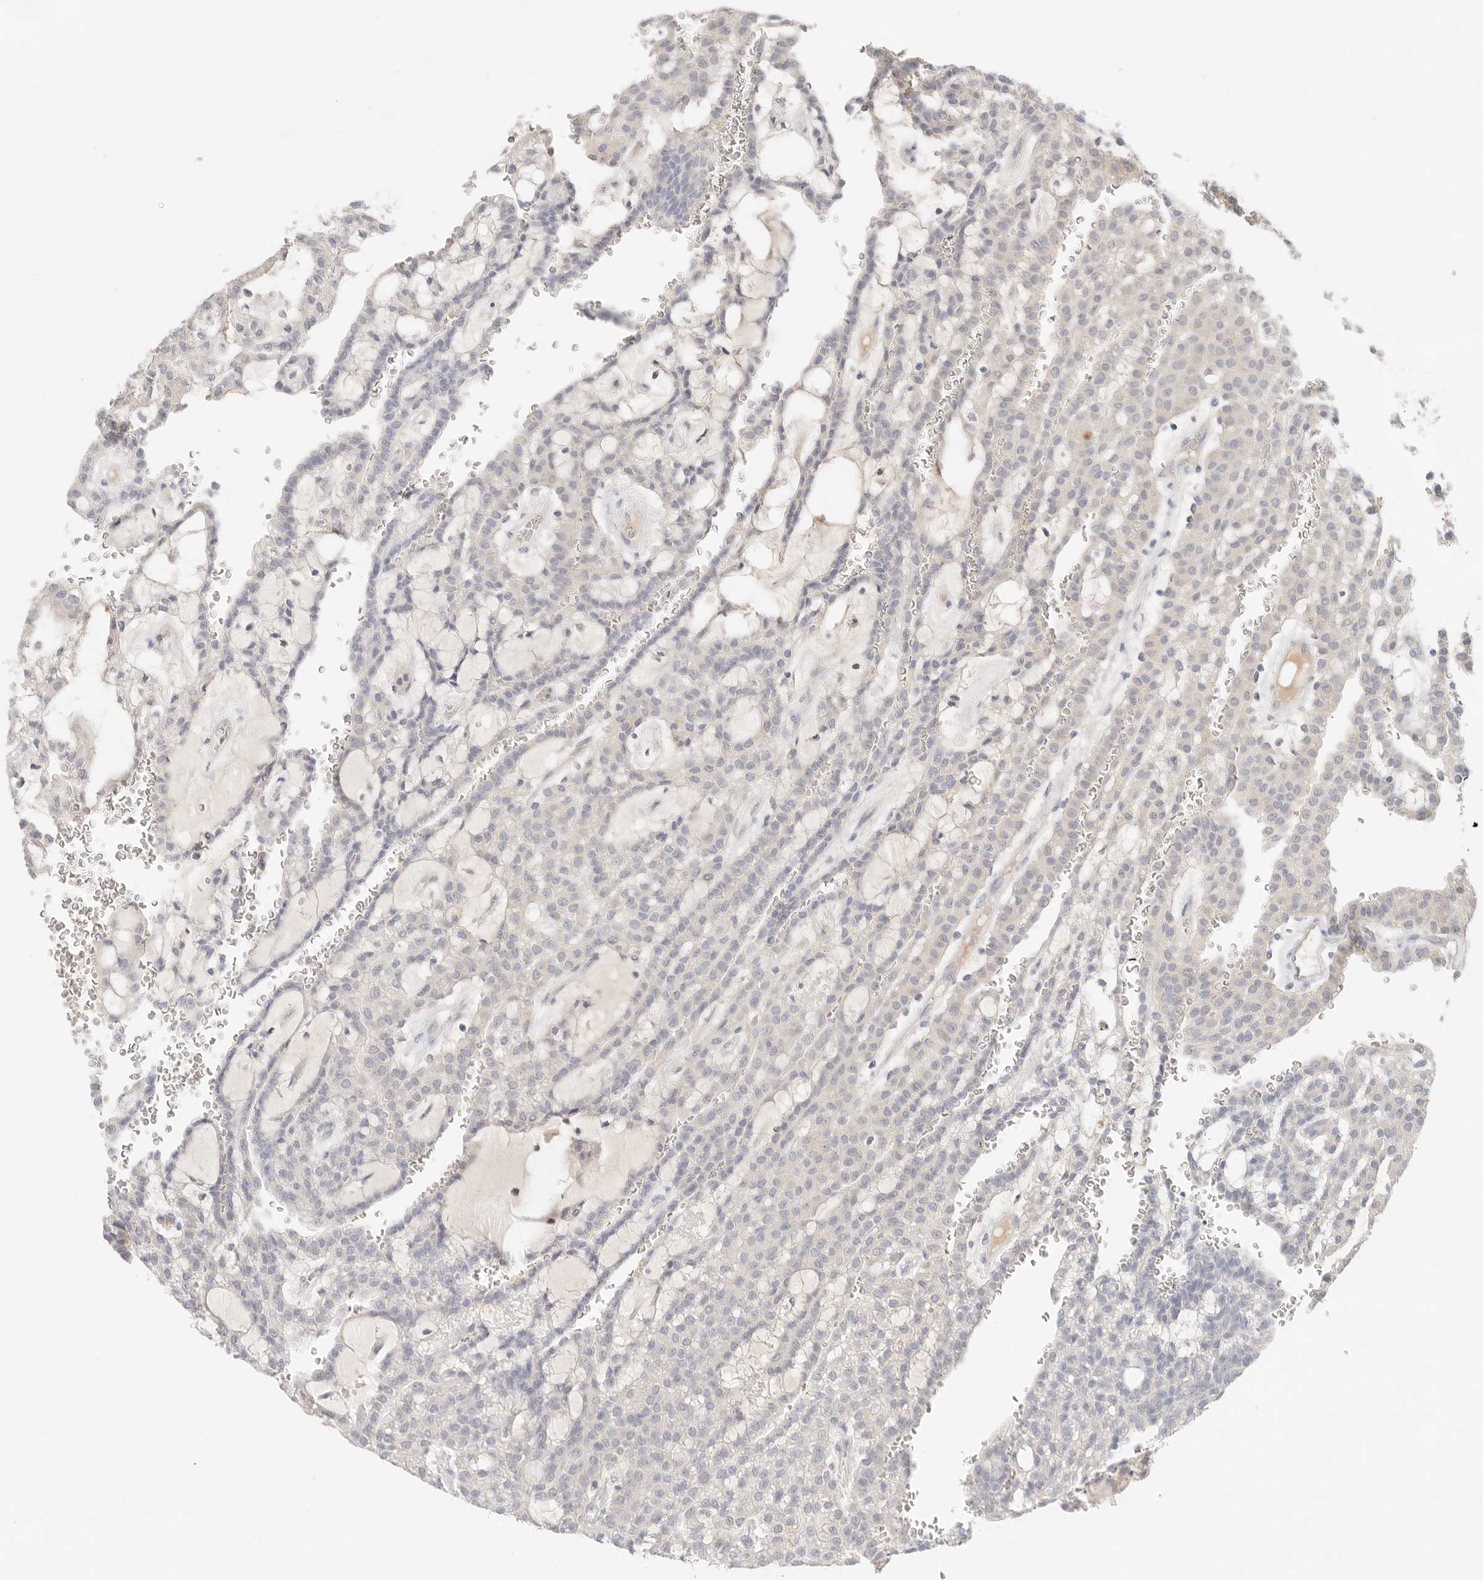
{"staining": {"intensity": "negative", "quantity": "none", "location": "none"}, "tissue": "renal cancer", "cell_type": "Tumor cells", "image_type": "cancer", "snomed": [{"axis": "morphology", "description": "Adenocarcinoma, NOS"}, {"axis": "topography", "description": "Kidney"}], "caption": "Immunohistochemistry (IHC) of renal cancer (adenocarcinoma) reveals no positivity in tumor cells. (DAB immunohistochemistry with hematoxylin counter stain).", "gene": "SPHK1", "patient": {"sex": "male", "age": 63}}